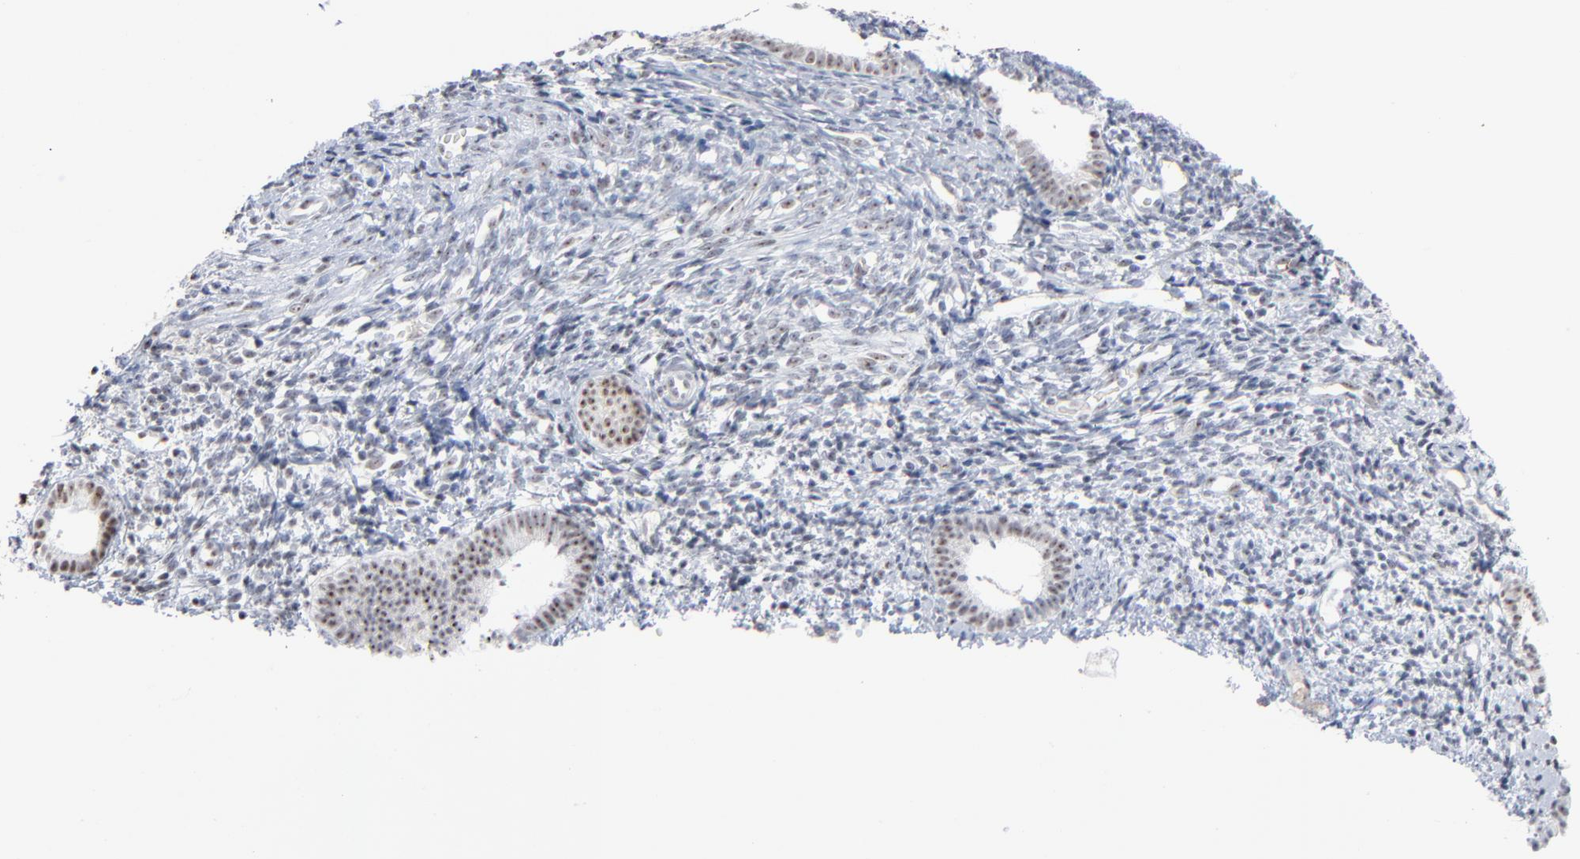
{"staining": {"intensity": "negative", "quantity": "none", "location": "none"}, "tissue": "endometrium", "cell_type": "Cells in endometrial stroma", "image_type": "normal", "snomed": [{"axis": "morphology", "description": "Normal tissue, NOS"}, {"axis": "topography", "description": "Smooth muscle"}, {"axis": "topography", "description": "Endometrium"}], "caption": "This is an immunohistochemistry histopathology image of unremarkable endometrium. There is no expression in cells in endometrial stroma.", "gene": "MPHOSPH6", "patient": {"sex": "female", "age": 57}}